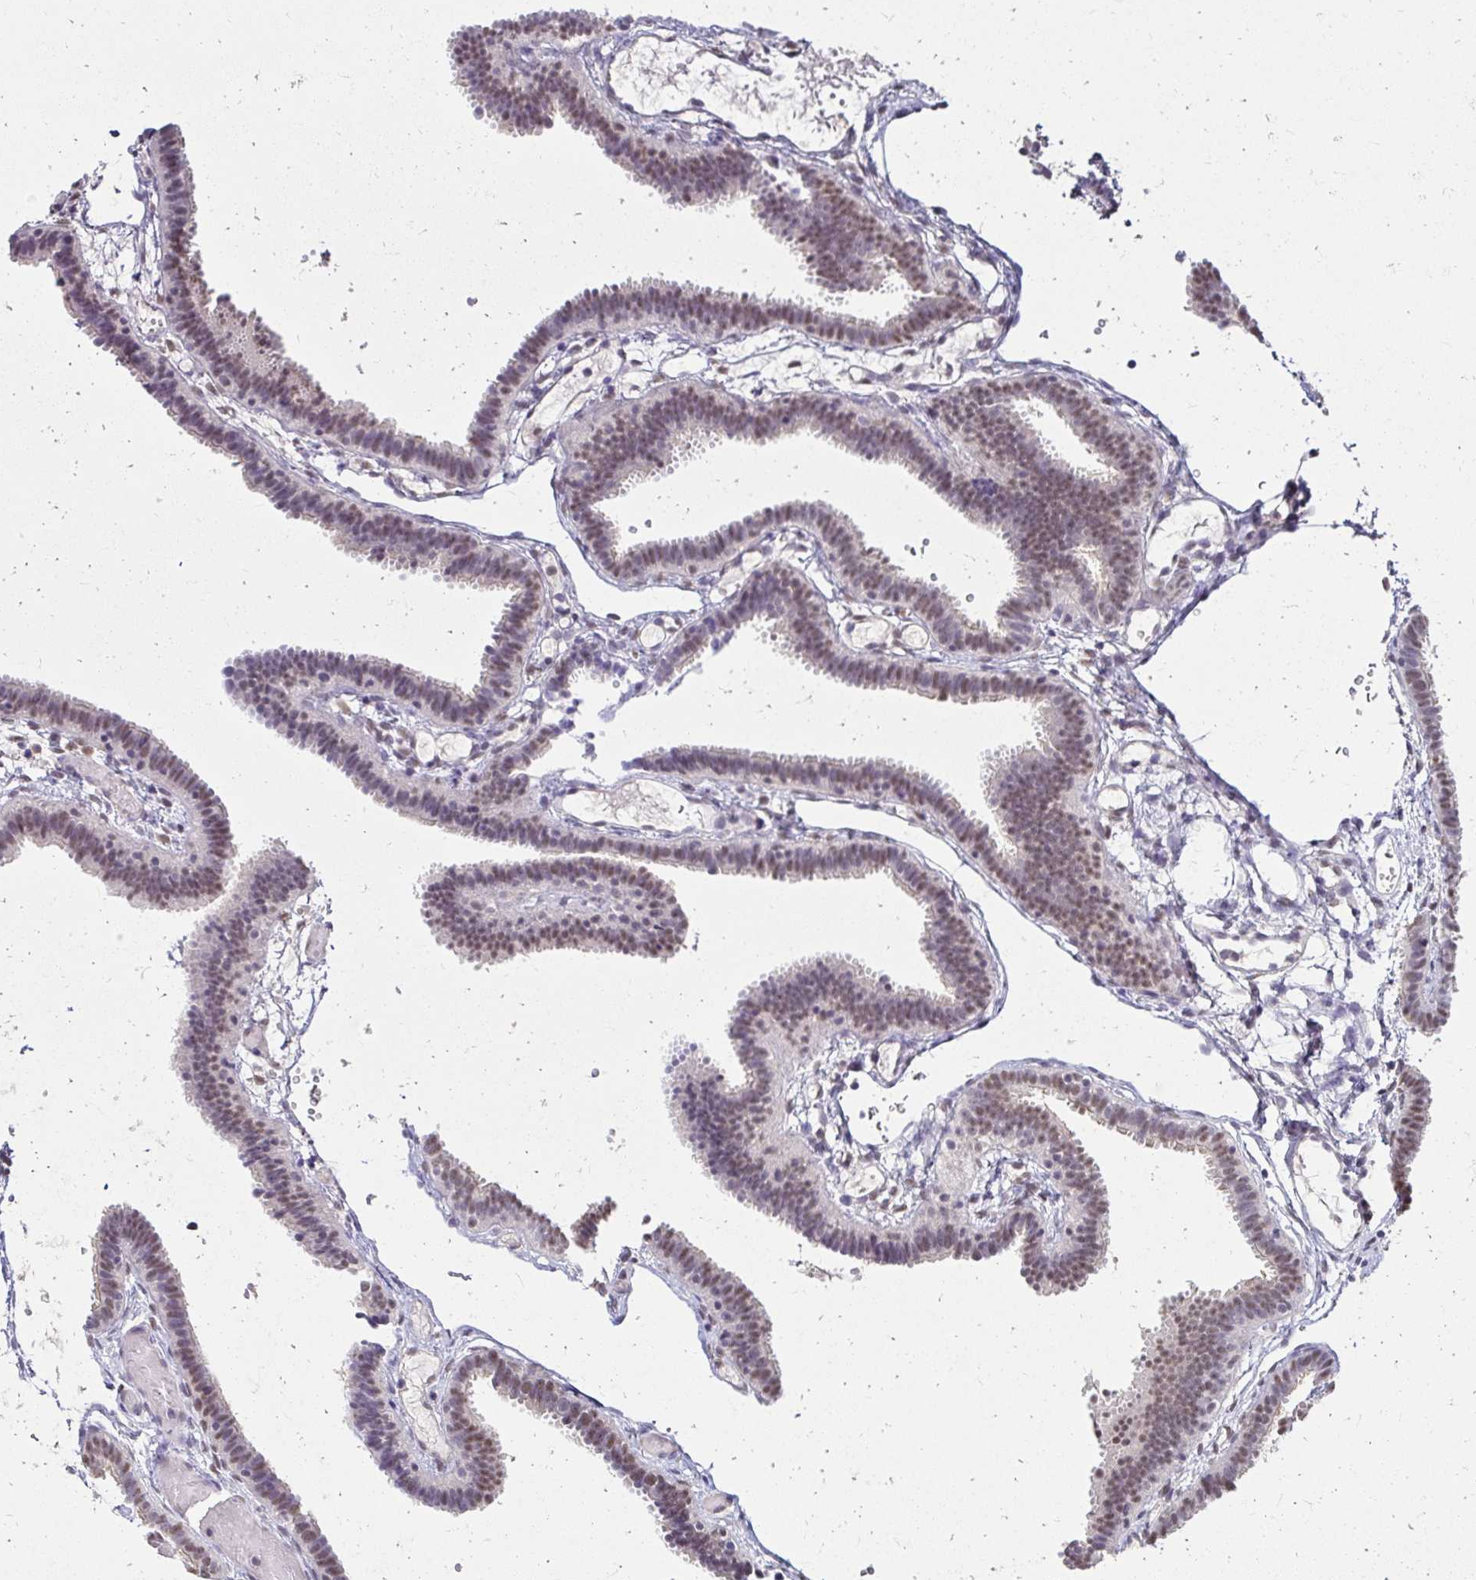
{"staining": {"intensity": "moderate", "quantity": ">75%", "location": "nuclear"}, "tissue": "fallopian tube", "cell_type": "Glandular cells", "image_type": "normal", "snomed": [{"axis": "morphology", "description": "Normal tissue, NOS"}, {"axis": "topography", "description": "Fallopian tube"}], "caption": "The histopathology image shows a brown stain indicating the presence of a protein in the nuclear of glandular cells in fallopian tube. (Brightfield microscopy of DAB IHC at high magnification).", "gene": "RIMS4", "patient": {"sex": "female", "age": 37}}